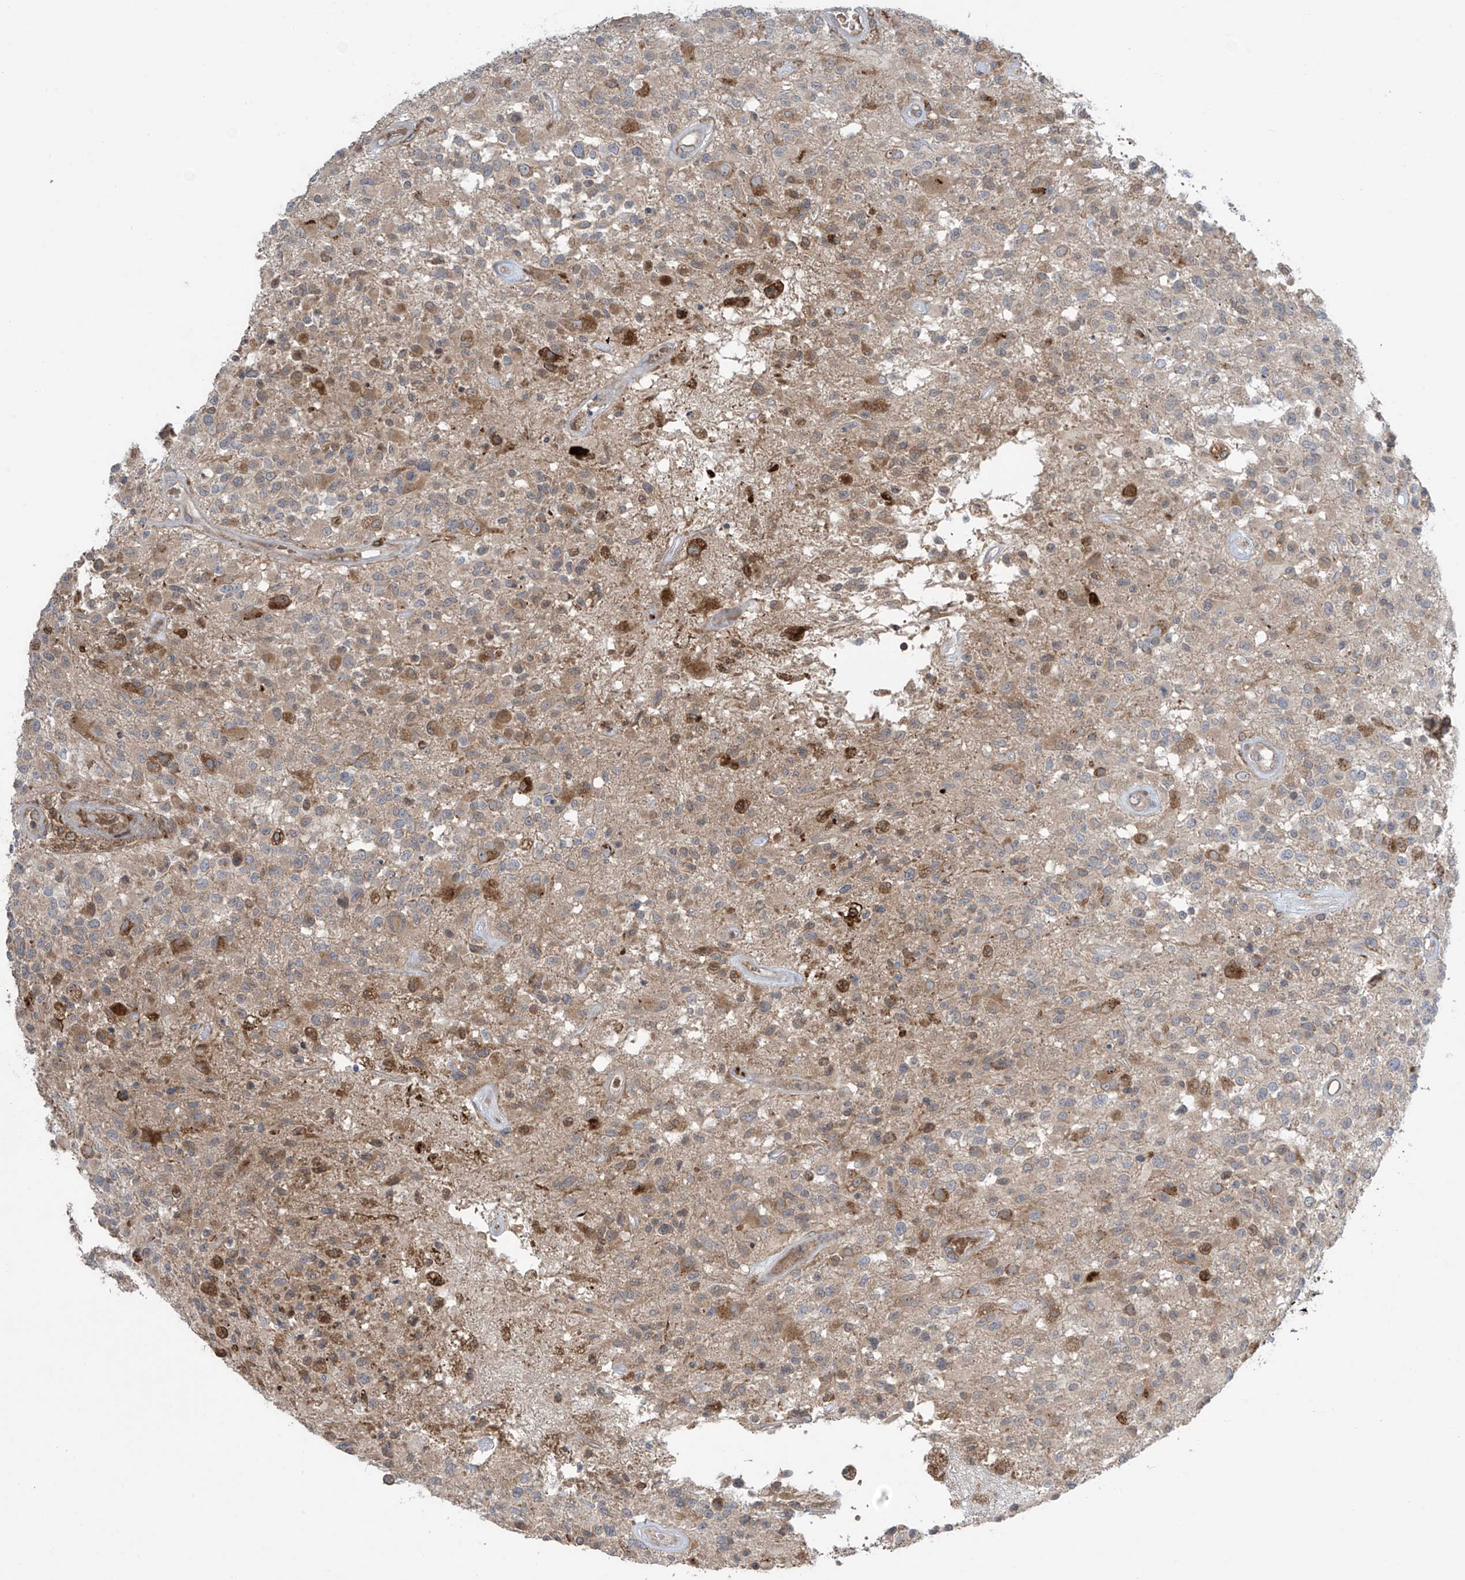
{"staining": {"intensity": "moderate", "quantity": "<25%", "location": "cytoplasmic/membranous"}, "tissue": "glioma", "cell_type": "Tumor cells", "image_type": "cancer", "snomed": [{"axis": "morphology", "description": "Glioma, malignant, High grade"}, {"axis": "morphology", "description": "Glioblastoma, NOS"}, {"axis": "topography", "description": "Brain"}], "caption": "About <25% of tumor cells in human malignant glioma (high-grade) demonstrate moderate cytoplasmic/membranous protein staining as visualized by brown immunohistochemical staining.", "gene": "PPAT", "patient": {"sex": "male", "age": 60}}